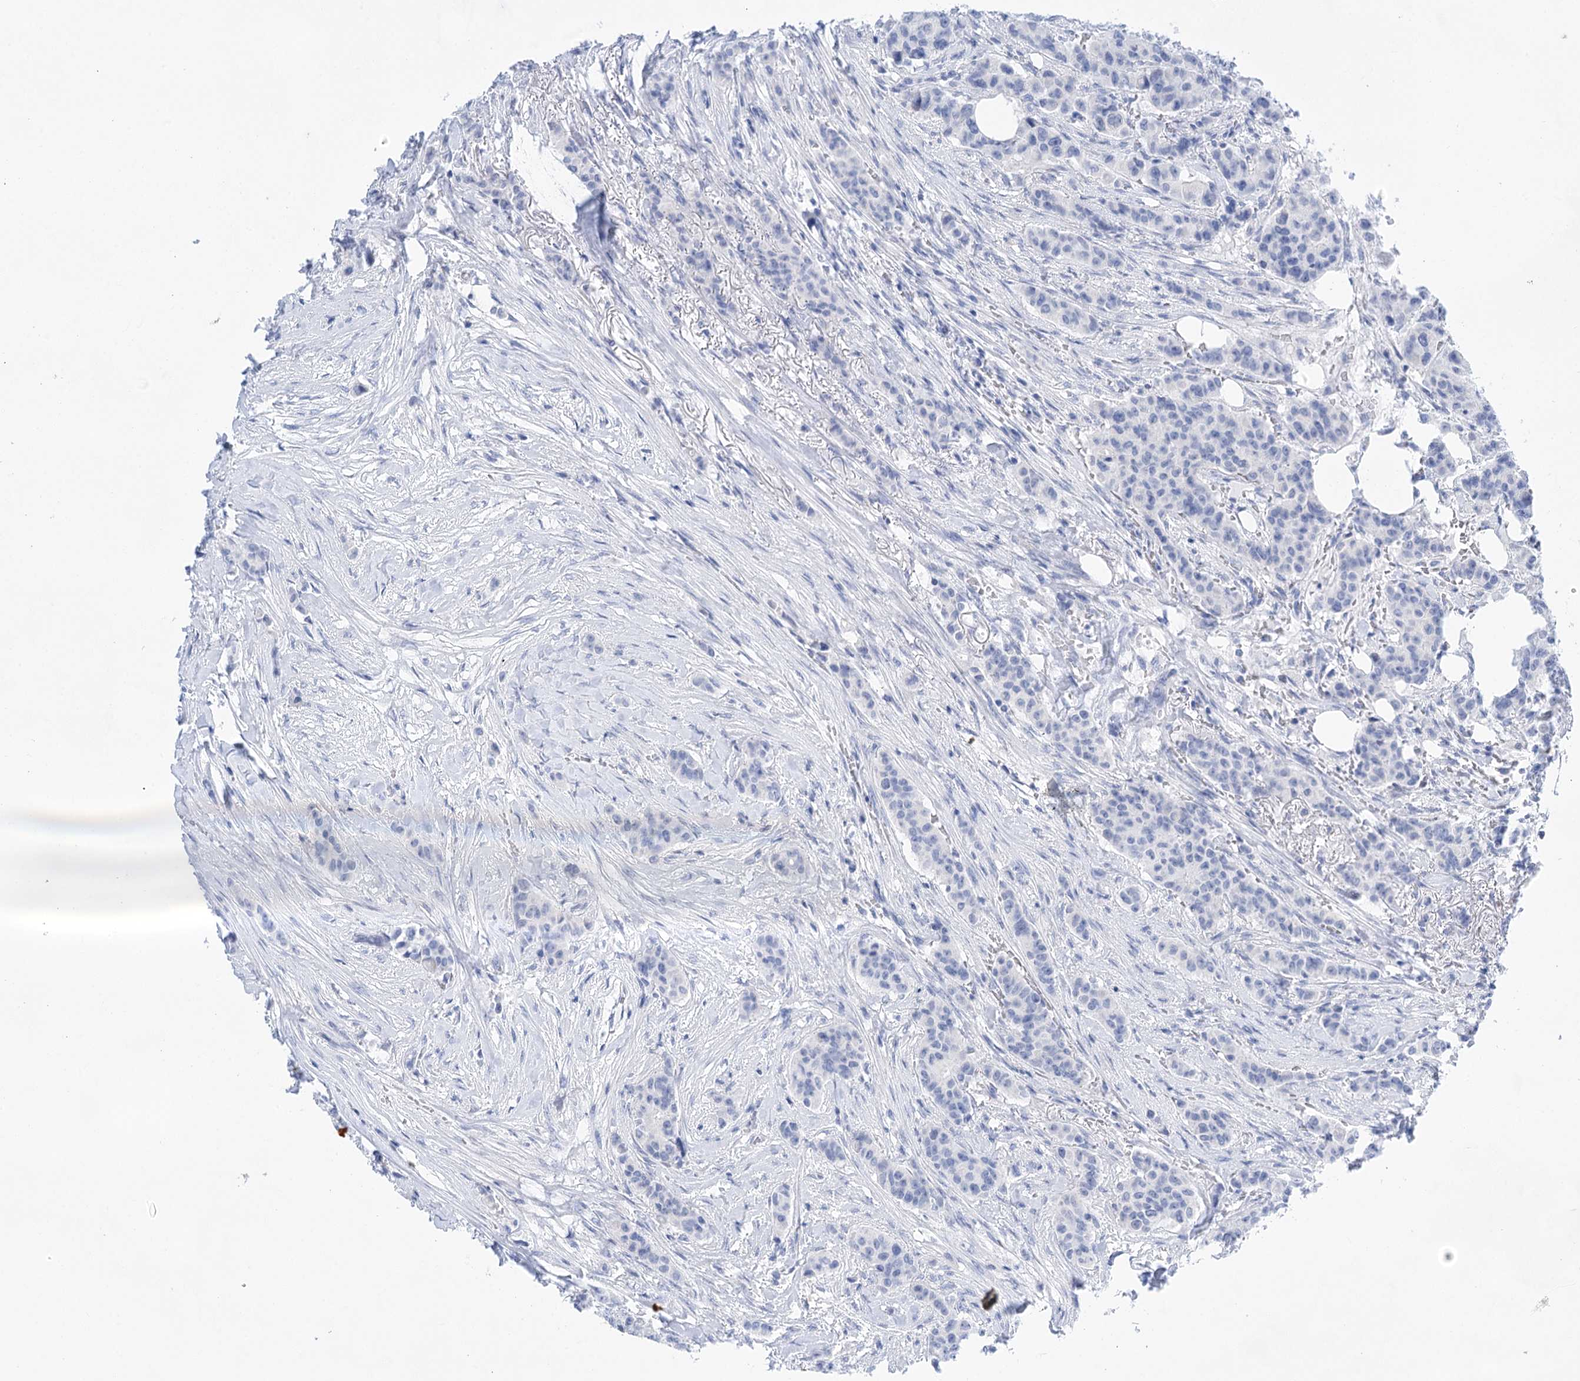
{"staining": {"intensity": "negative", "quantity": "none", "location": "none"}, "tissue": "breast cancer", "cell_type": "Tumor cells", "image_type": "cancer", "snomed": [{"axis": "morphology", "description": "Duct carcinoma"}, {"axis": "topography", "description": "Breast"}], "caption": "This photomicrograph is of invasive ductal carcinoma (breast) stained with immunohistochemistry (IHC) to label a protein in brown with the nuclei are counter-stained blue. There is no expression in tumor cells.", "gene": "LALBA", "patient": {"sex": "female", "age": 40}}